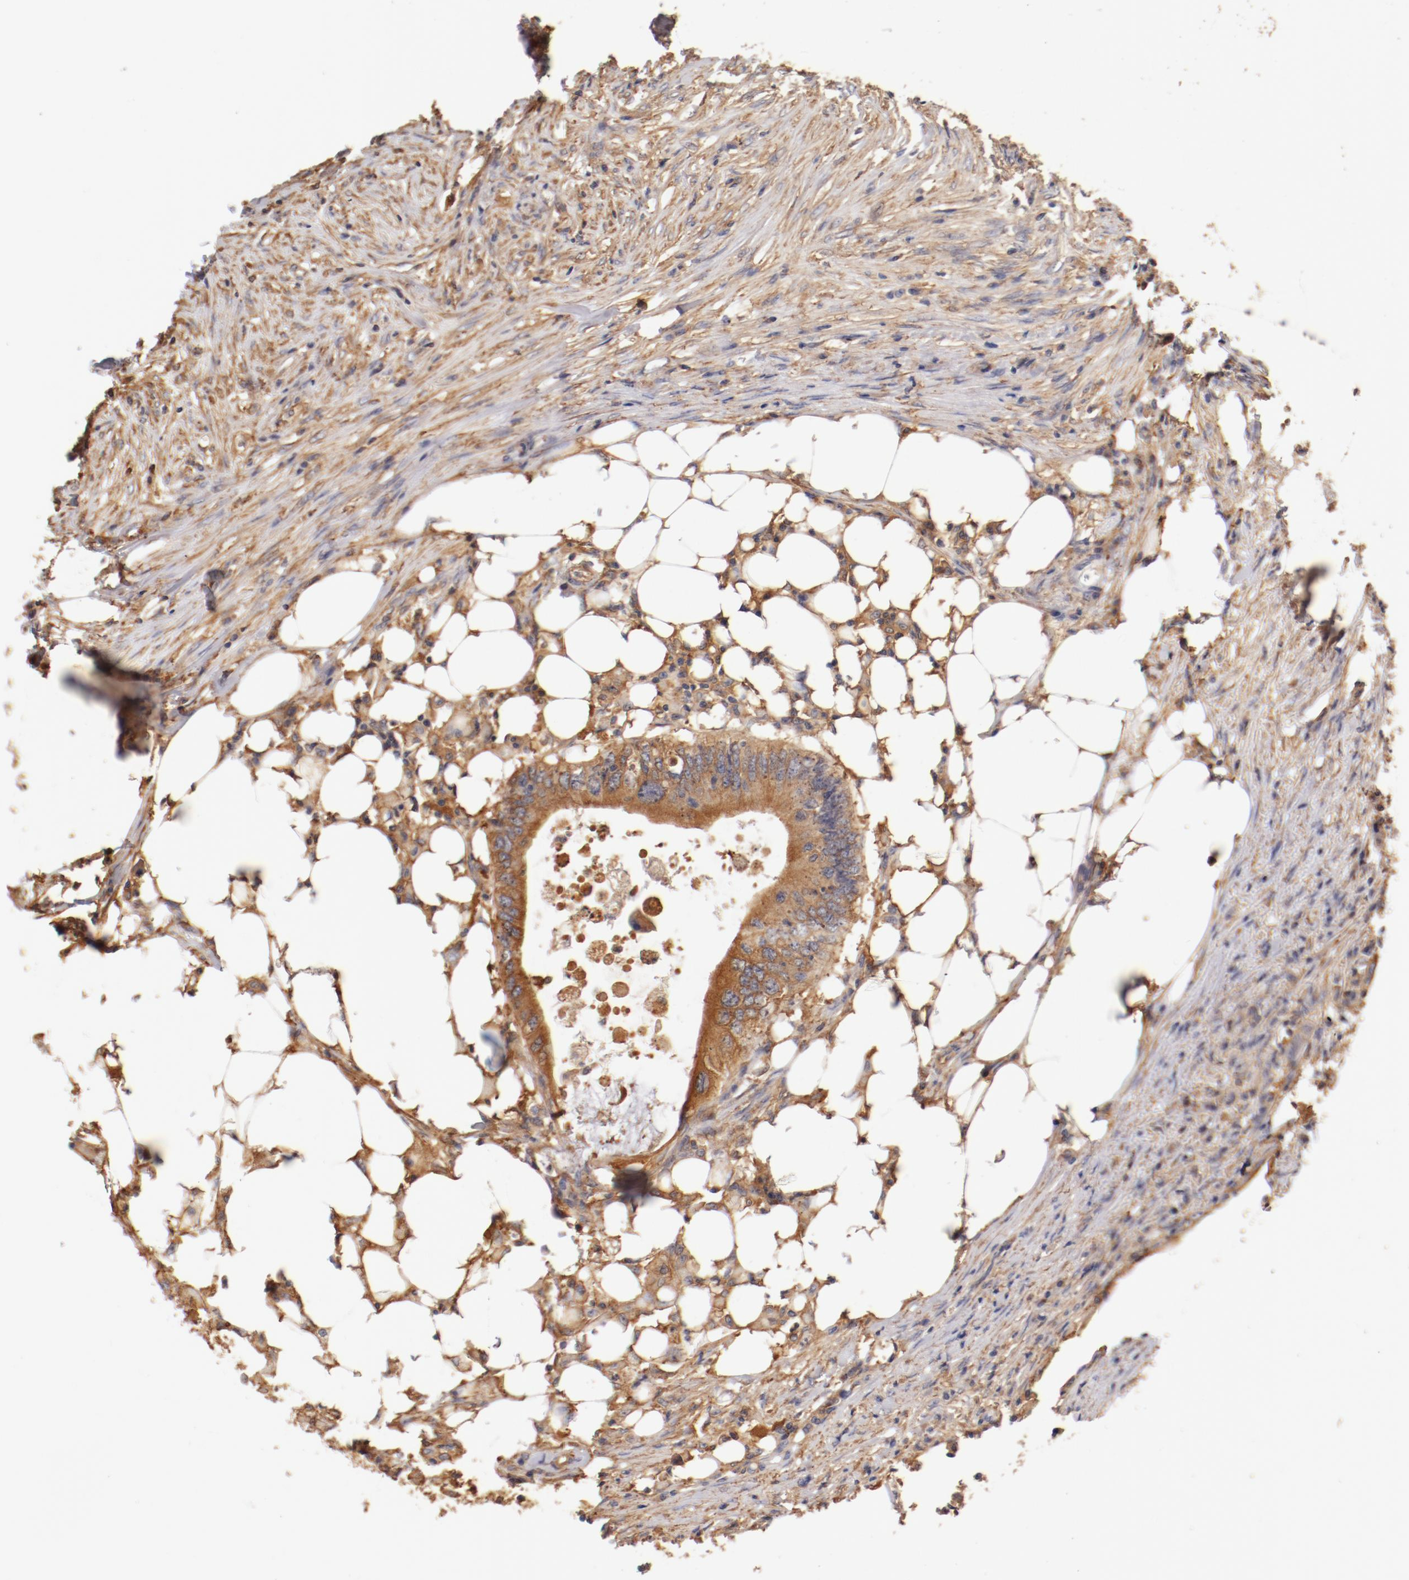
{"staining": {"intensity": "moderate", "quantity": ">75%", "location": "cytoplasmic/membranous"}, "tissue": "colorectal cancer", "cell_type": "Tumor cells", "image_type": "cancer", "snomed": [{"axis": "morphology", "description": "Adenocarcinoma, NOS"}, {"axis": "topography", "description": "Colon"}], "caption": "Protein expression analysis of adenocarcinoma (colorectal) displays moderate cytoplasmic/membranous expression in approximately >75% of tumor cells. The staining was performed using DAB (3,3'-diaminobenzidine) to visualize the protein expression in brown, while the nuclei were stained in blue with hematoxylin (Magnification: 20x).", "gene": "FCMR", "patient": {"sex": "male", "age": 71}}